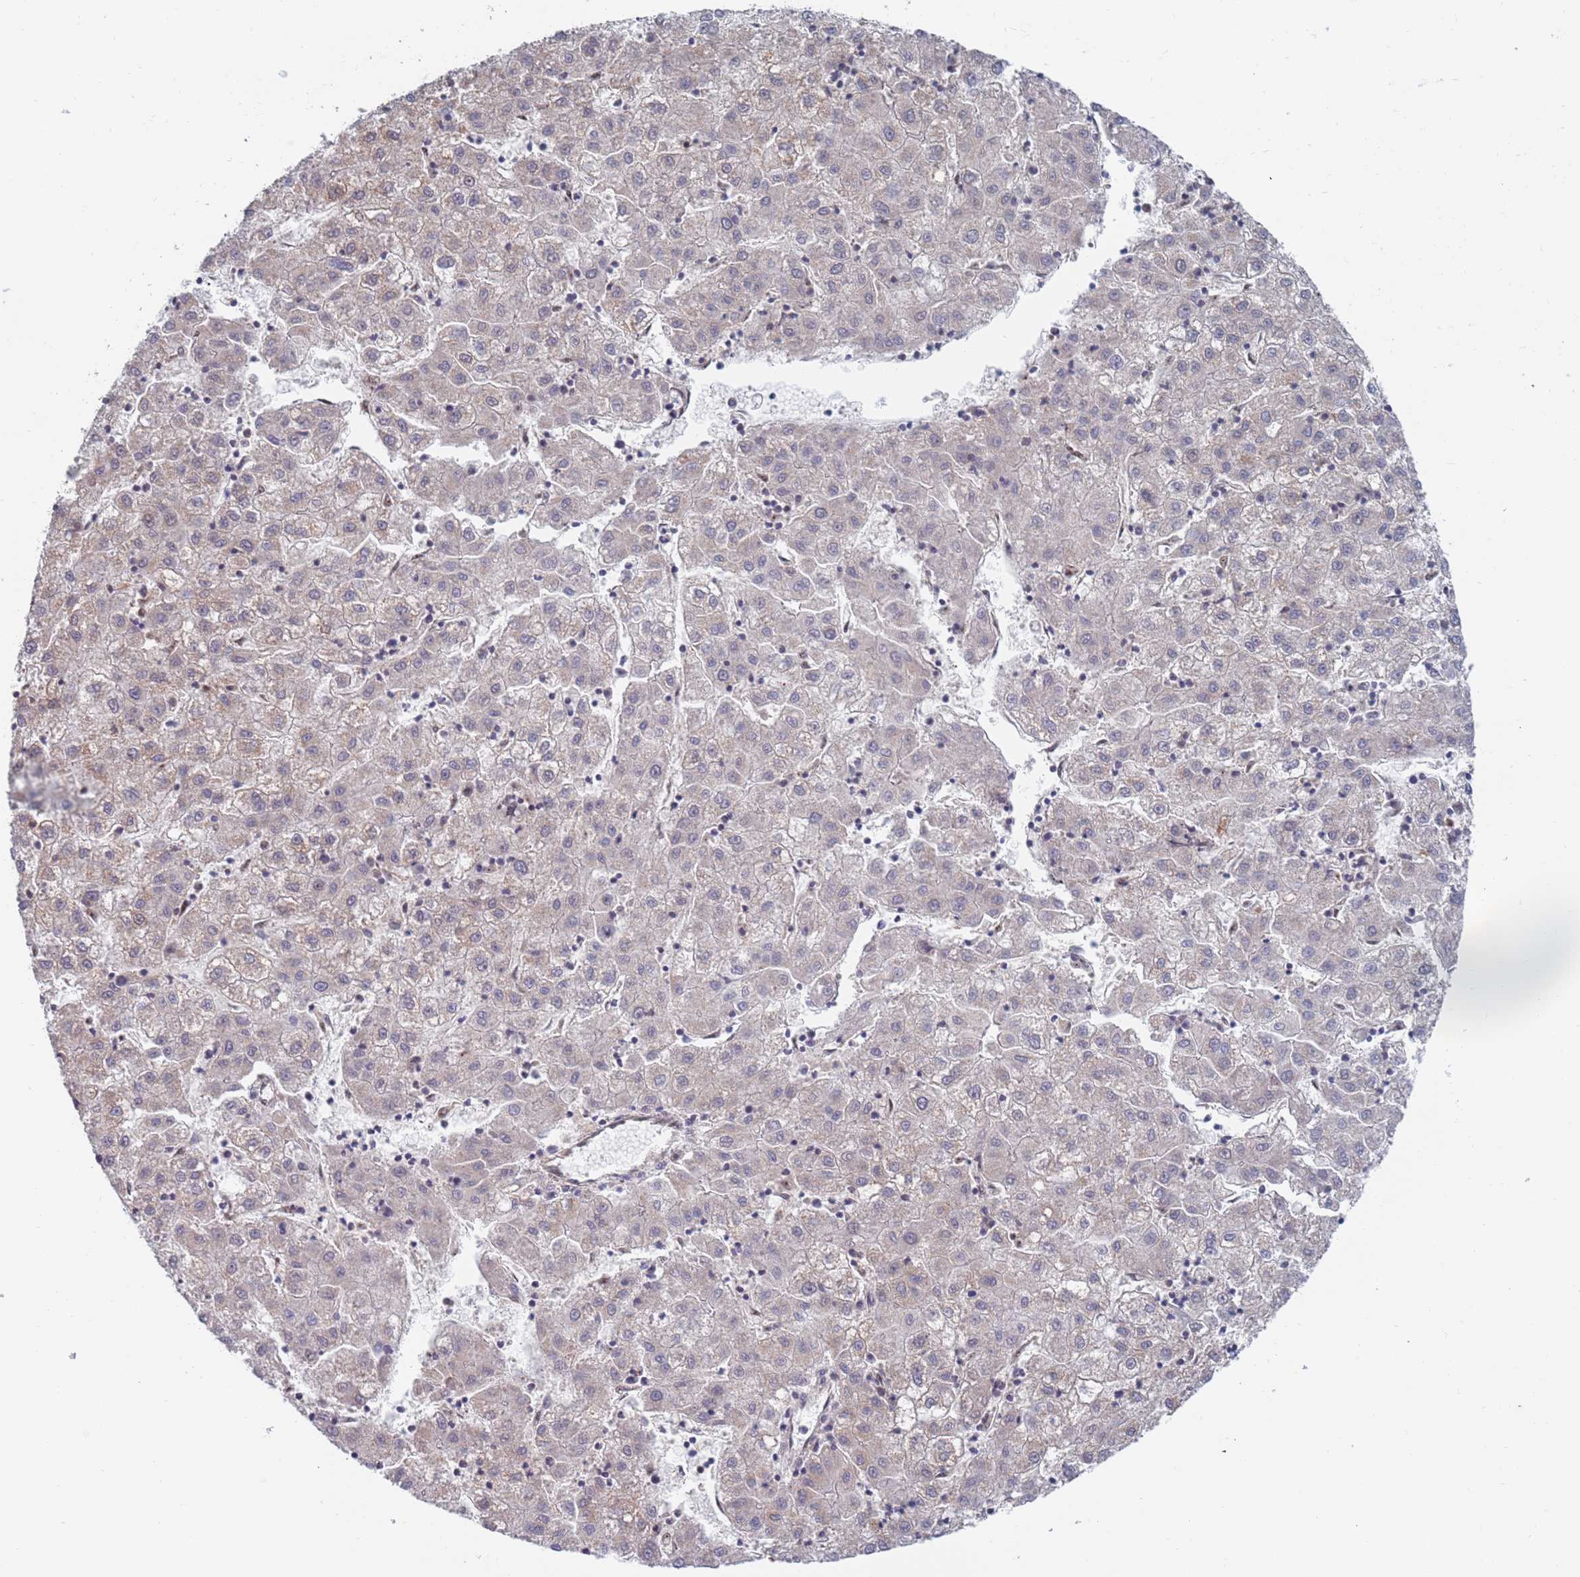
{"staining": {"intensity": "negative", "quantity": "none", "location": "none"}, "tissue": "liver cancer", "cell_type": "Tumor cells", "image_type": "cancer", "snomed": [{"axis": "morphology", "description": "Carcinoma, Hepatocellular, NOS"}, {"axis": "topography", "description": "Liver"}], "caption": "Liver cancer (hepatocellular carcinoma) stained for a protein using immunohistochemistry (IHC) demonstrates no staining tumor cells.", "gene": "RPP25", "patient": {"sex": "male", "age": 72}}